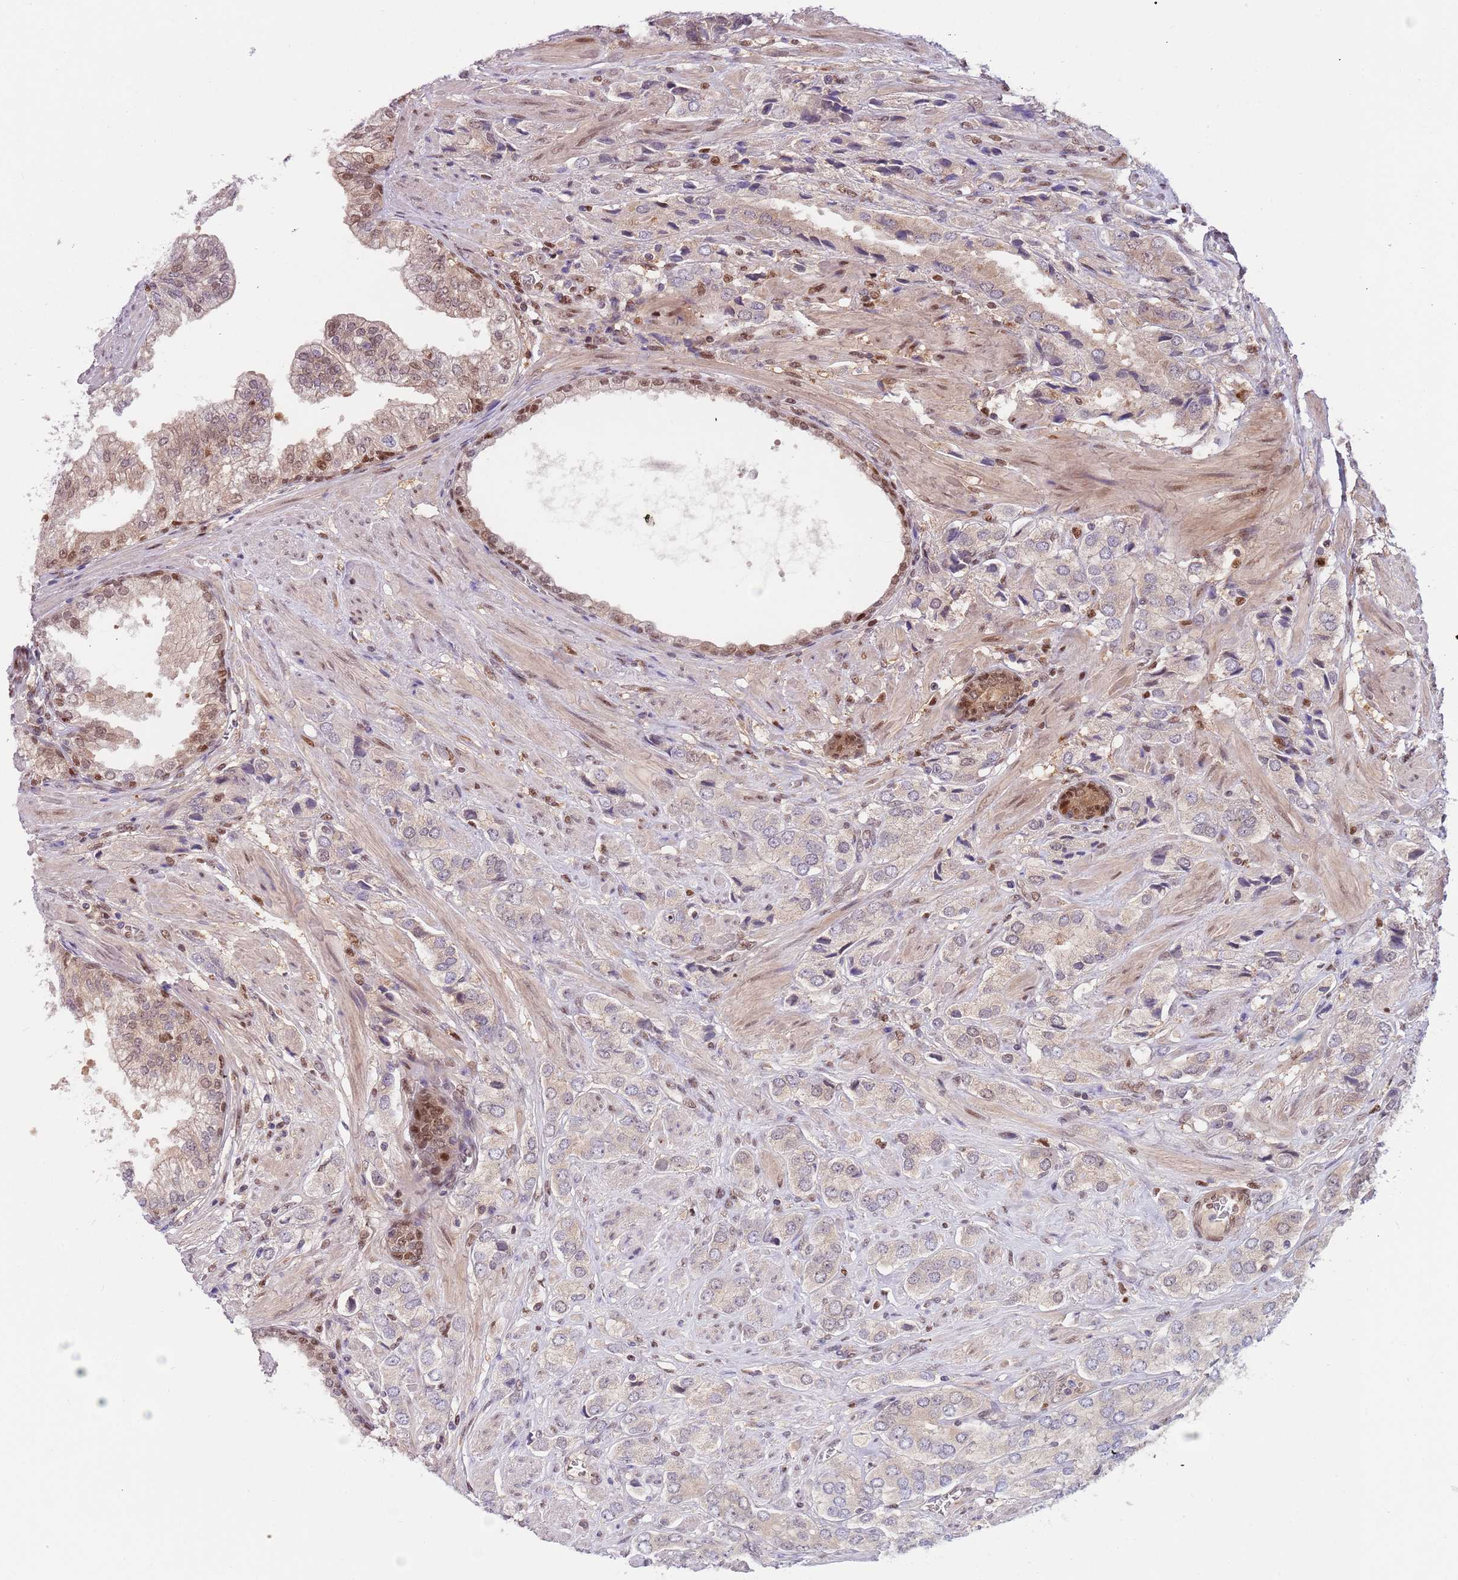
{"staining": {"intensity": "weak", "quantity": "<25%", "location": "cytoplasmic/membranous"}, "tissue": "prostate cancer", "cell_type": "Tumor cells", "image_type": "cancer", "snomed": [{"axis": "morphology", "description": "Adenocarcinoma, High grade"}, {"axis": "topography", "description": "Prostate and seminal vesicle, NOS"}], "caption": "IHC micrograph of prostate cancer stained for a protein (brown), which exhibits no positivity in tumor cells. (Stains: DAB (3,3'-diaminobenzidine) immunohistochemistry (IHC) with hematoxylin counter stain, Microscopy: brightfield microscopy at high magnification).", "gene": "RMND5B", "patient": {"sex": "male", "age": 64}}